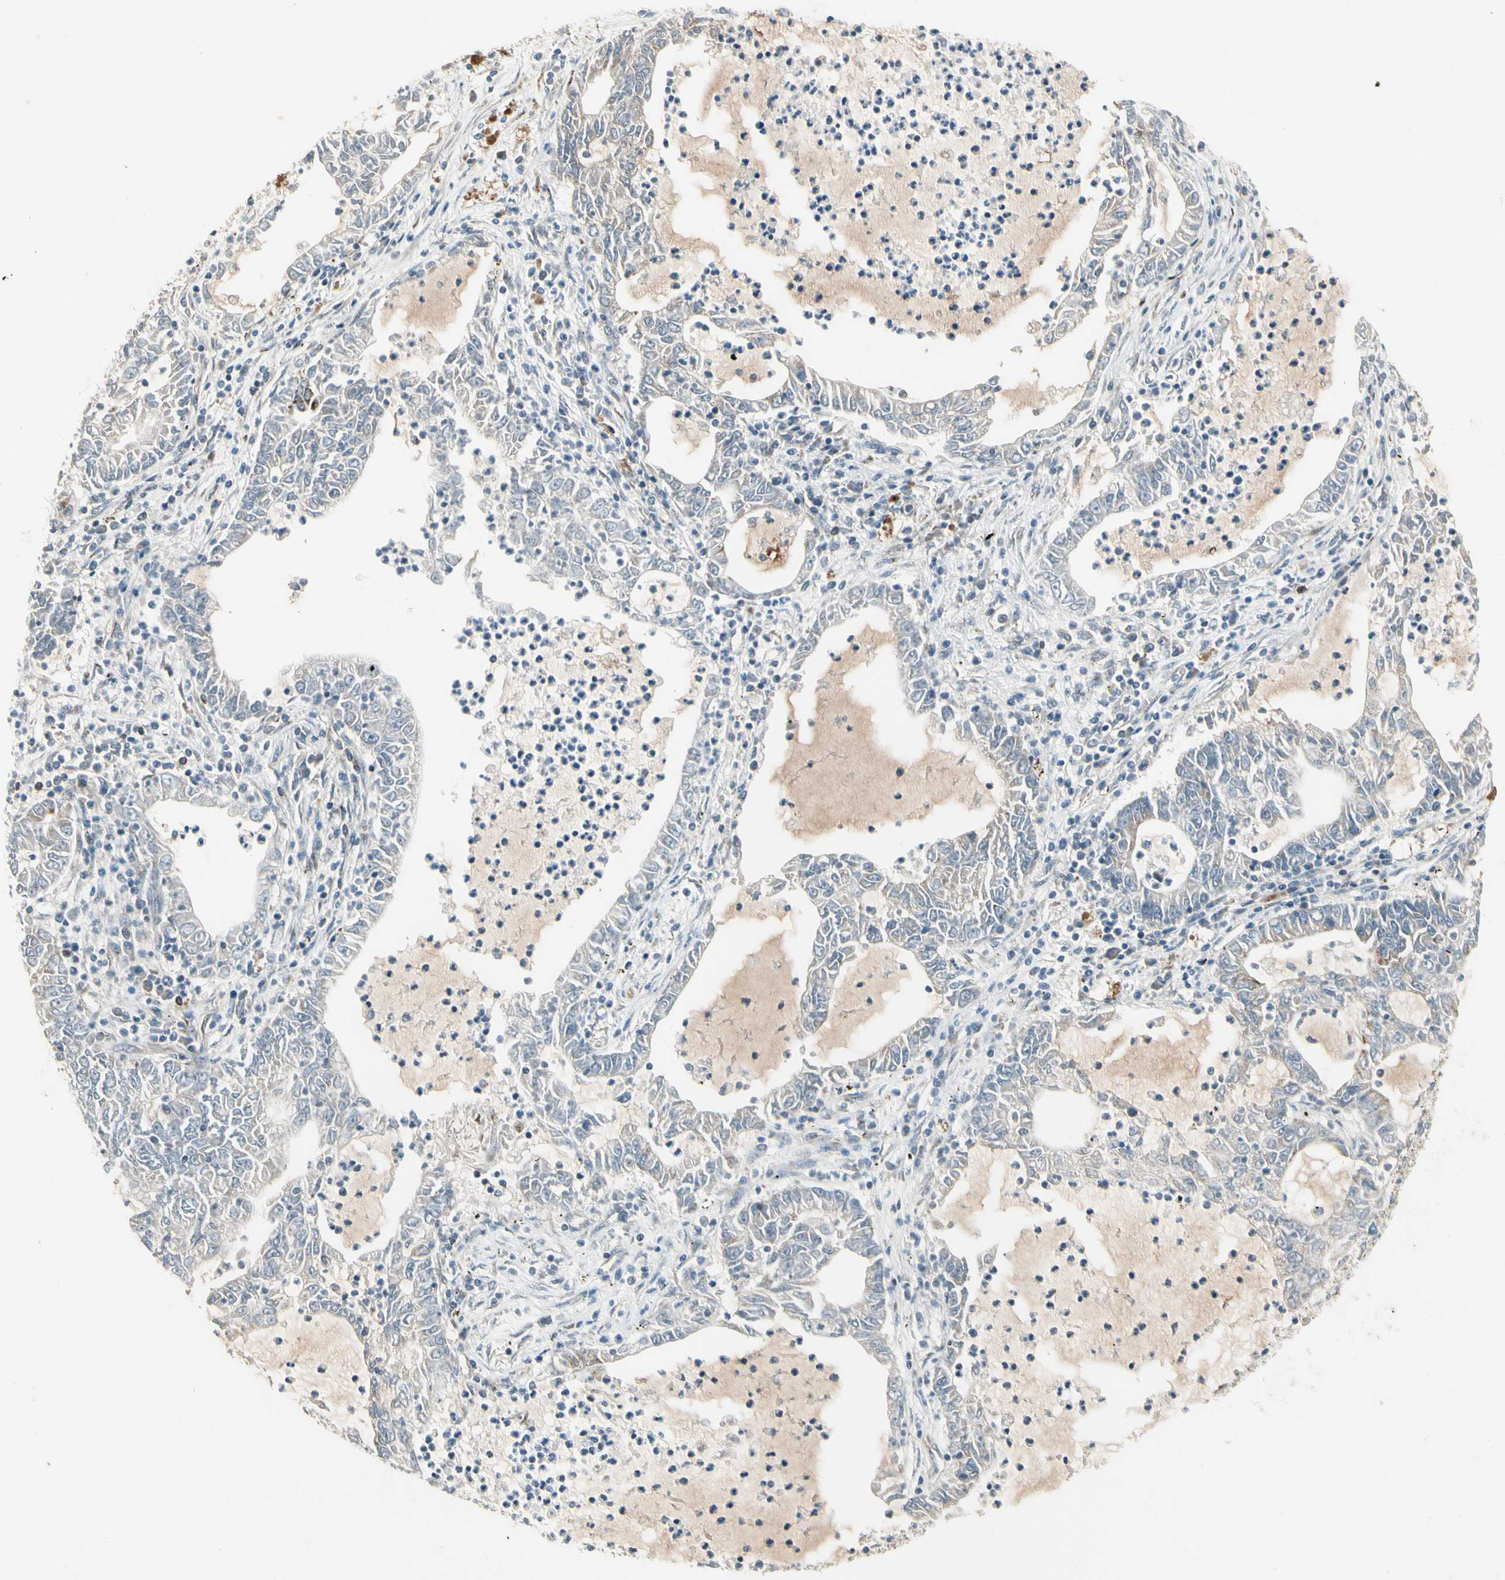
{"staining": {"intensity": "weak", "quantity": "25%-75%", "location": "cytoplasmic/membranous"}, "tissue": "lung cancer", "cell_type": "Tumor cells", "image_type": "cancer", "snomed": [{"axis": "morphology", "description": "Adenocarcinoma, NOS"}, {"axis": "topography", "description": "Lung"}], "caption": "The image exhibits staining of lung cancer (adenocarcinoma), revealing weak cytoplasmic/membranous protein positivity (brown color) within tumor cells.", "gene": "ABCA3", "patient": {"sex": "female", "age": 51}}